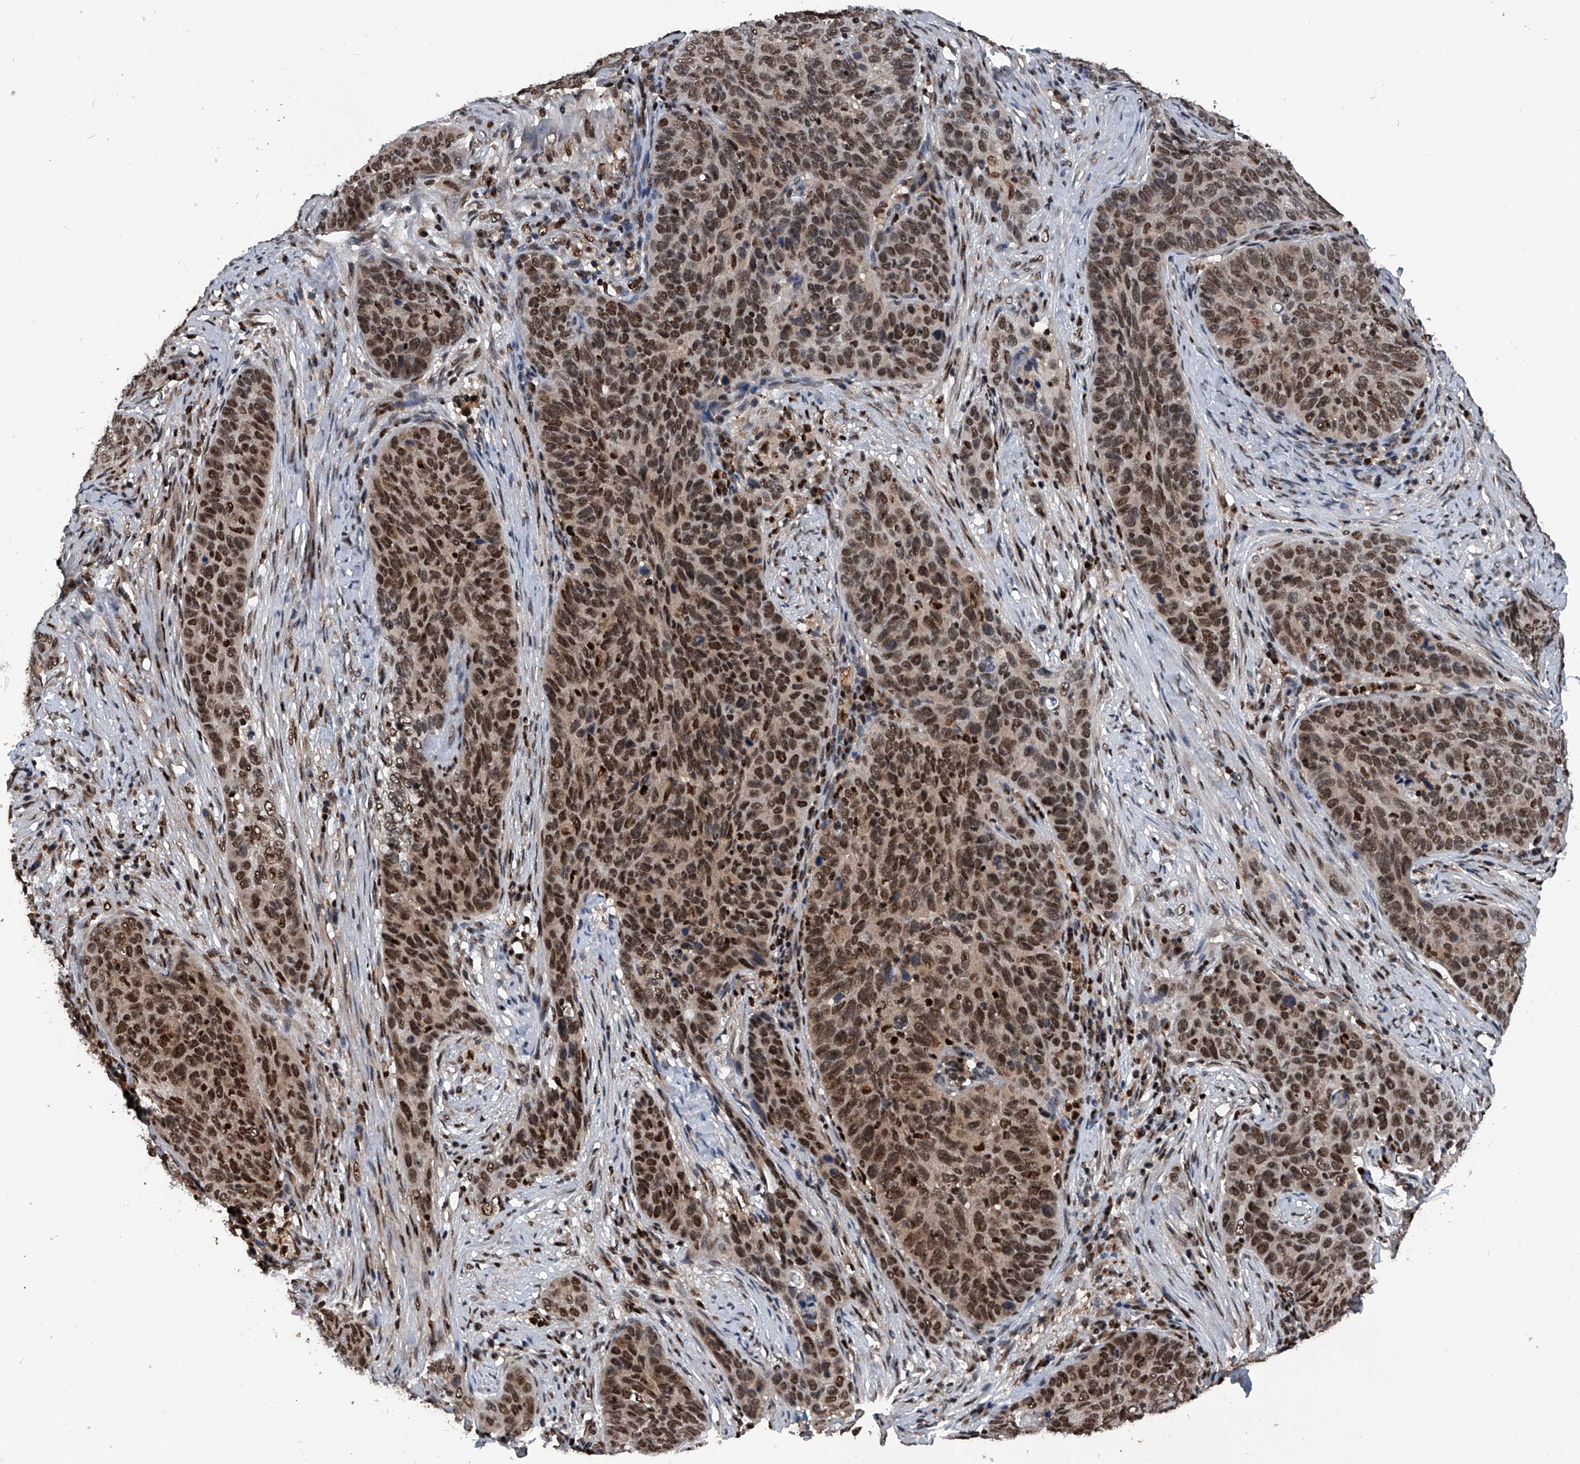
{"staining": {"intensity": "strong", "quantity": ">75%", "location": "nuclear"}, "tissue": "cervical cancer", "cell_type": "Tumor cells", "image_type": "cancer", "snomed": [{"axis": "morphology", "description": "Squamous cell carcinoma, NOS"}, {"axis": "topography", "description": "Cervix"}], "caption": "The image reveals a brown stain indicating the presence of a protein in the nuclear of tumor cells in cervical cancer.", "gene": "FKBP5", "patient": {"sex": "female", "age": 60}}